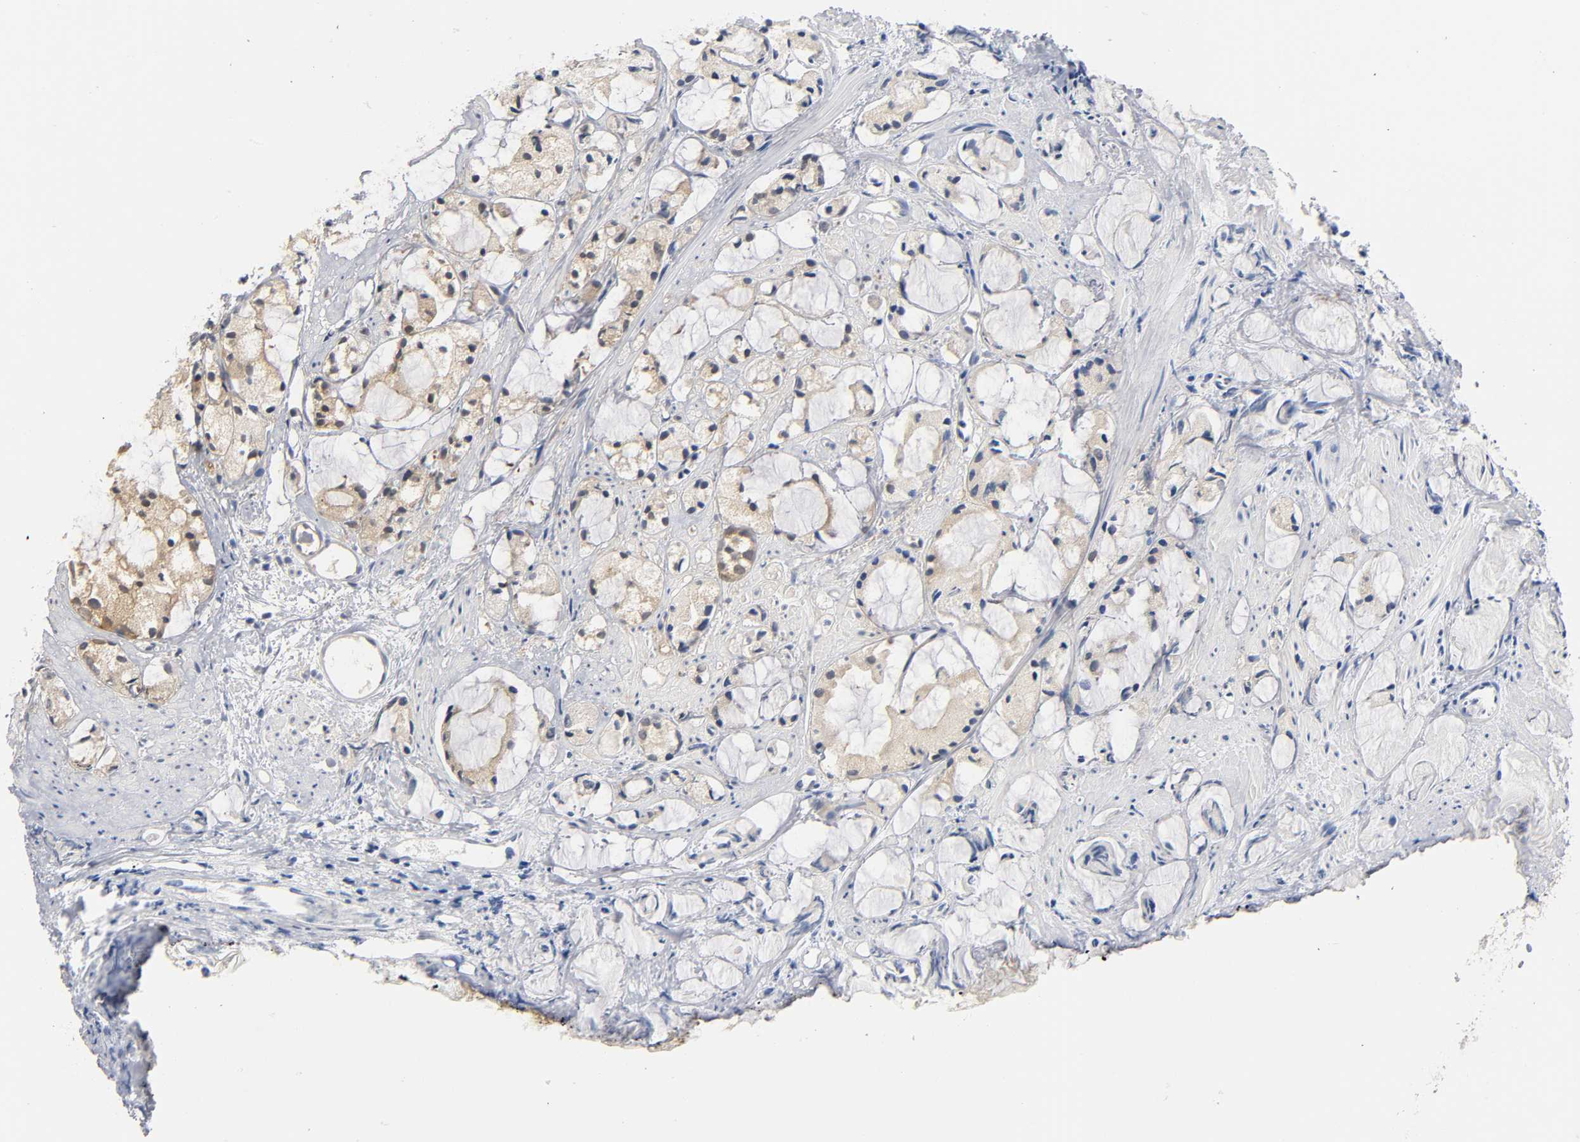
{"staining": {"intensity": "weak", "quantity": "25%-75%", "location": "cytoplasmic/membranous"}, "tissue": "prostate cancer", "cell_type": "Tumor cells", "image_type": "cancer", "snomed": [{"axis": "morphology", "description": "Adenocarcinoma, High grade"}, {"axis": "topography", "description": "Prostate"}], "caption": "Weak cytoplasmic/membranous expression for a protein is present in about 25%-75% of tumor cells of high-grade adenocarcinoma (prostate) using immunohistochemistry (IHC).", "gene": "FYN", "patient": {"sex": "male", "age": 85}}